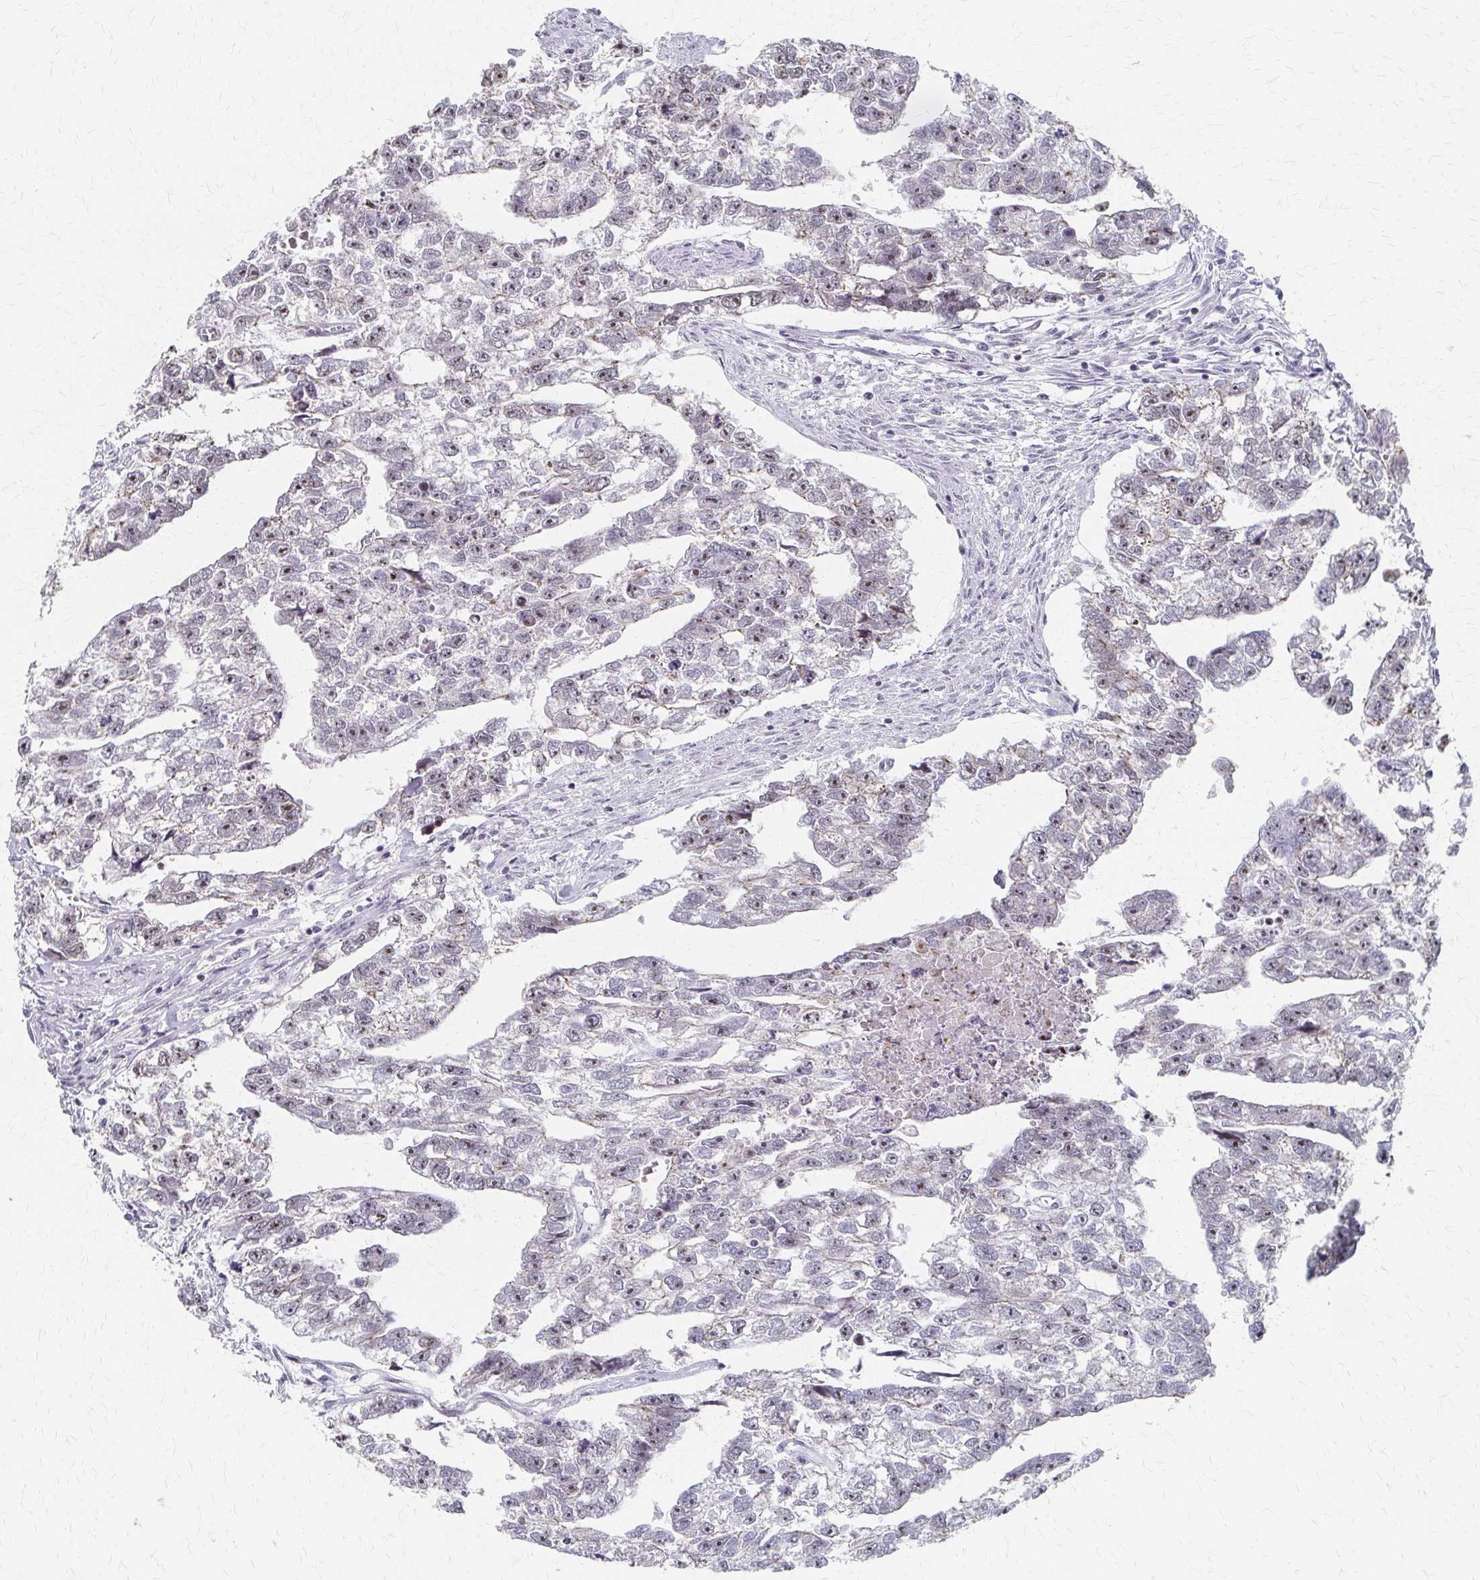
{"staining": {"intensity": "moderate", "quantity": "25%-75%", "location": "nuclear"}, "tissue": "testis cancer", "cell_type": "Tumor cells", "image_type": "cancer", "snomed": [{"axis": "morphology", "description": "Carcinoma, Embryonal, NOS"}, {"axis": "morphology", "description": "Teratoma, malignant, NOS"}, {"axis": "topography", "description": "Testis"}], "caption": "Protein staining of testis cancer tissue displays moderate nuclear positivity in approximately 25%-75% of tumor cells.", "gene": "PES1", "patient": {"sex": "male", "age": 44}}